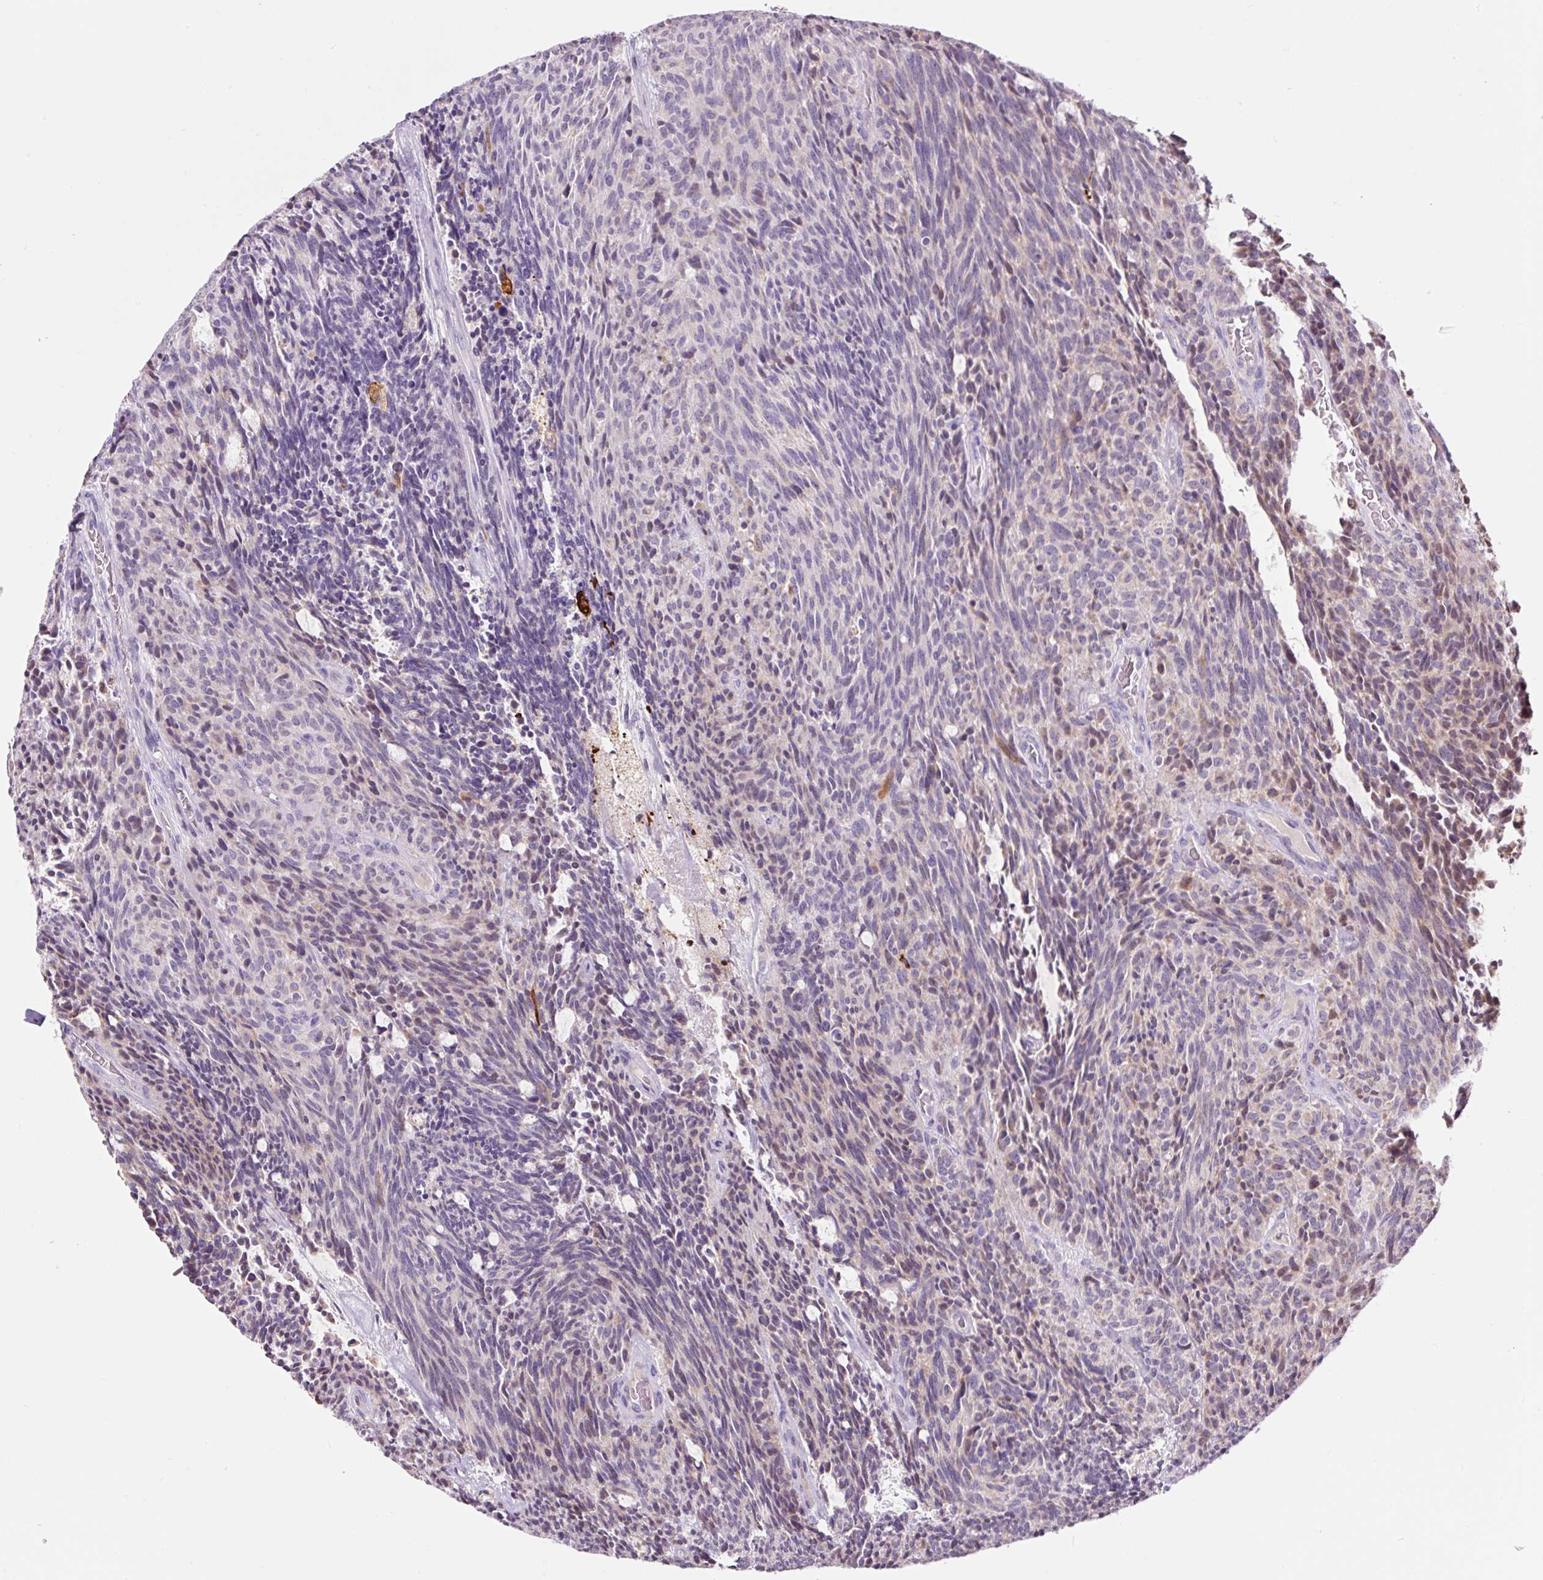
{"staining": {"intensity": "weak", "quantity": "<25%", "location": "cytoplasmic/membranous"}, "tissue": "carcinoid", "cell_type": "Tumor cells", "image_type": "cancer", "snomed": [{"axis": "morphology", "description": "Carcinoid, malignant, NOS"}, {"axis": "topography", "description": "Pancreas"}], "caption": "IHC image of neoplastic tissue: carcinoid stained with DAB (3,3'-diaminobenzidine) shows no significant protein staining in tumor cells. (DAB IHC visualized using brightfield microscopy, high magnification).", "gene": "FUT10", "patient": {"sex": "female", "age": 54}}